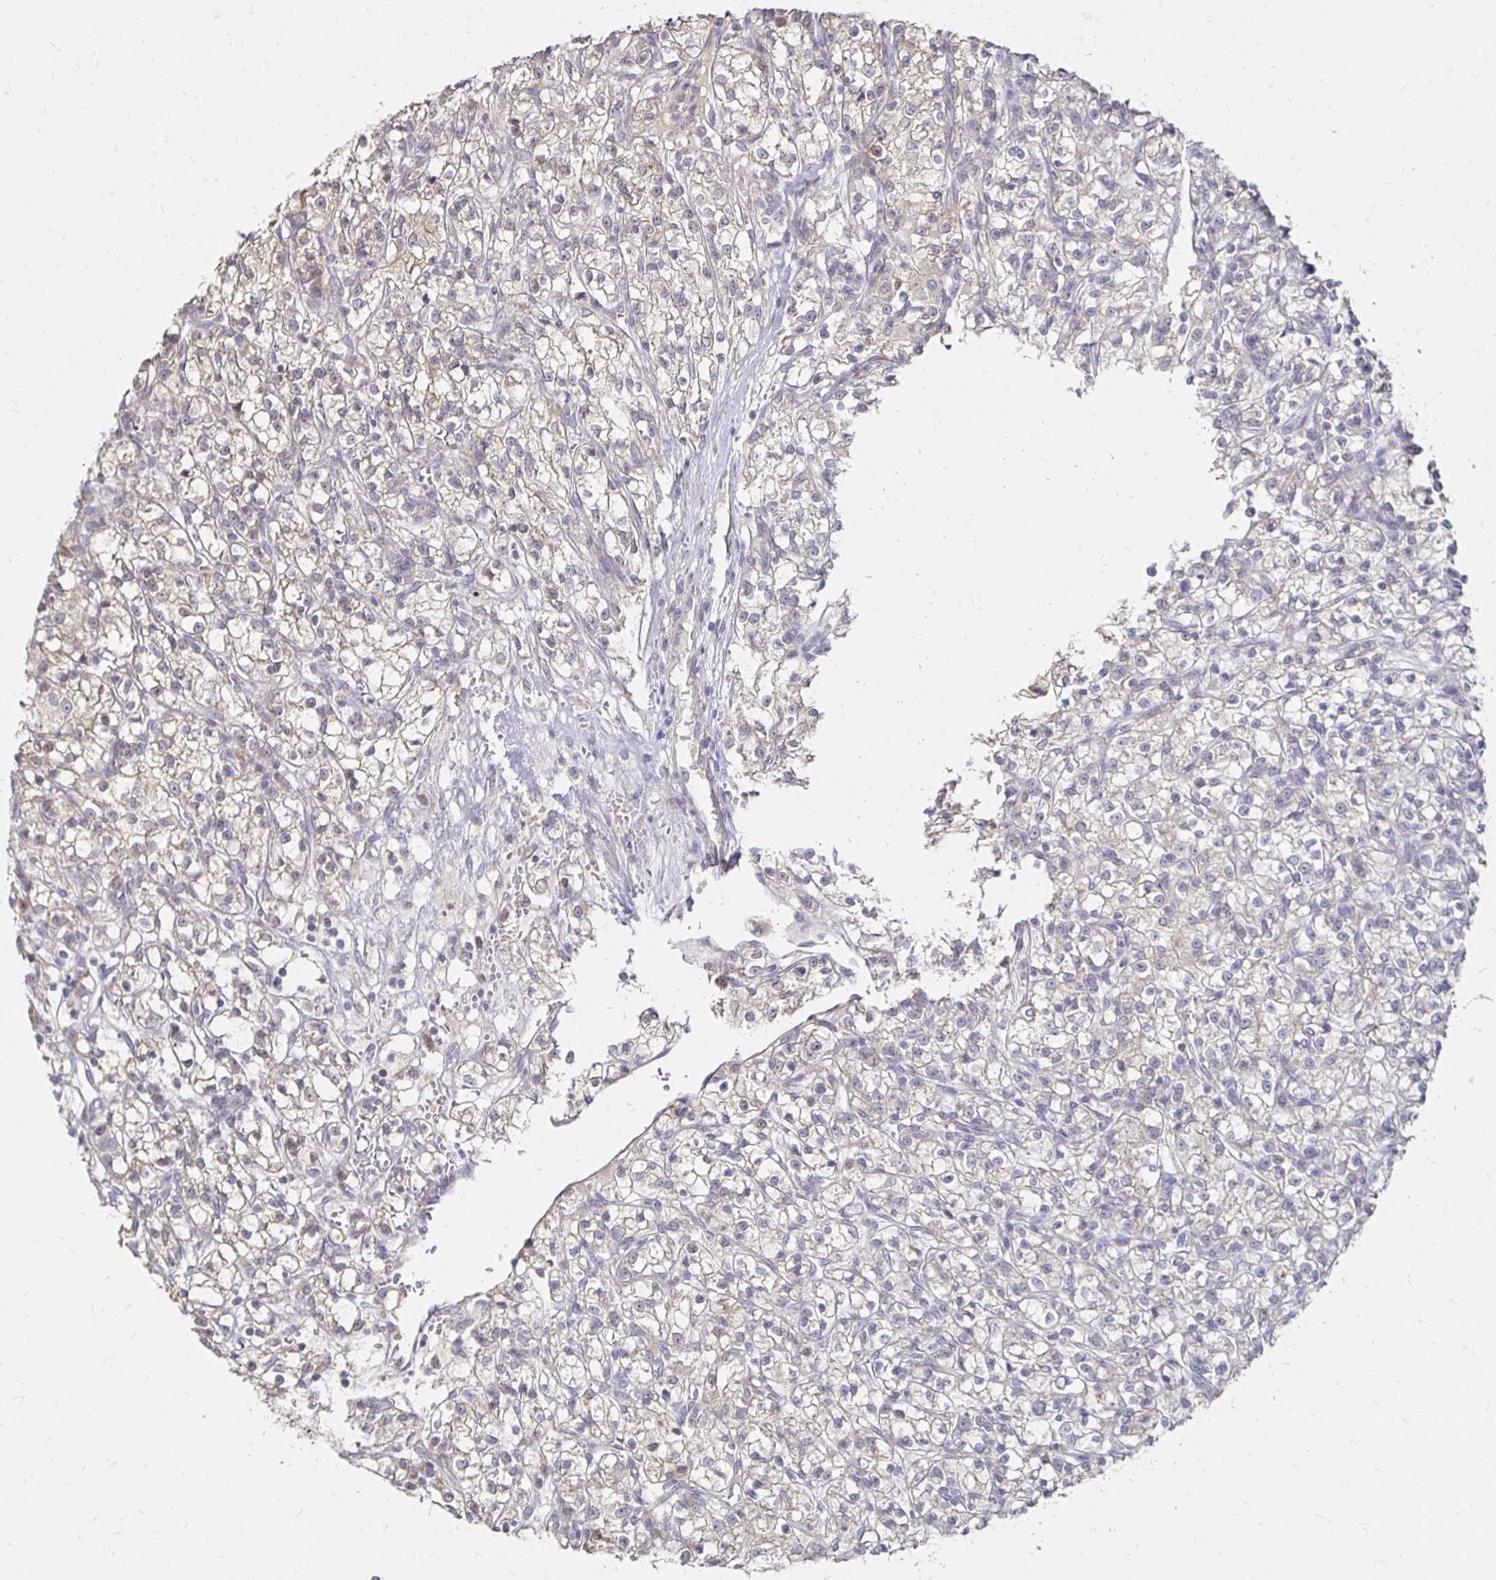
{"staining": {"intensity": "weak", "quantity": "<25%", "location": "cytoplasmic/membranous"}, "tissue": "renal cancer", "cell_type": "Tumor cells", "image_type": "cancer", "snomed": [{"axis": "morphology", "description": "Adenocarcinoma, NOS"}, {"axis": "topography", "description": "Kidney"}], "caption": "This histopathology image is of renal cancer (adenocarcinoma) stained with immunohistochemistry to label a protein in brown with the nuclei are counter-stained blue. There is no expression in tumor cells.", "gene": "ZNF727", "patient": {"sex": "female", "age": 59}}